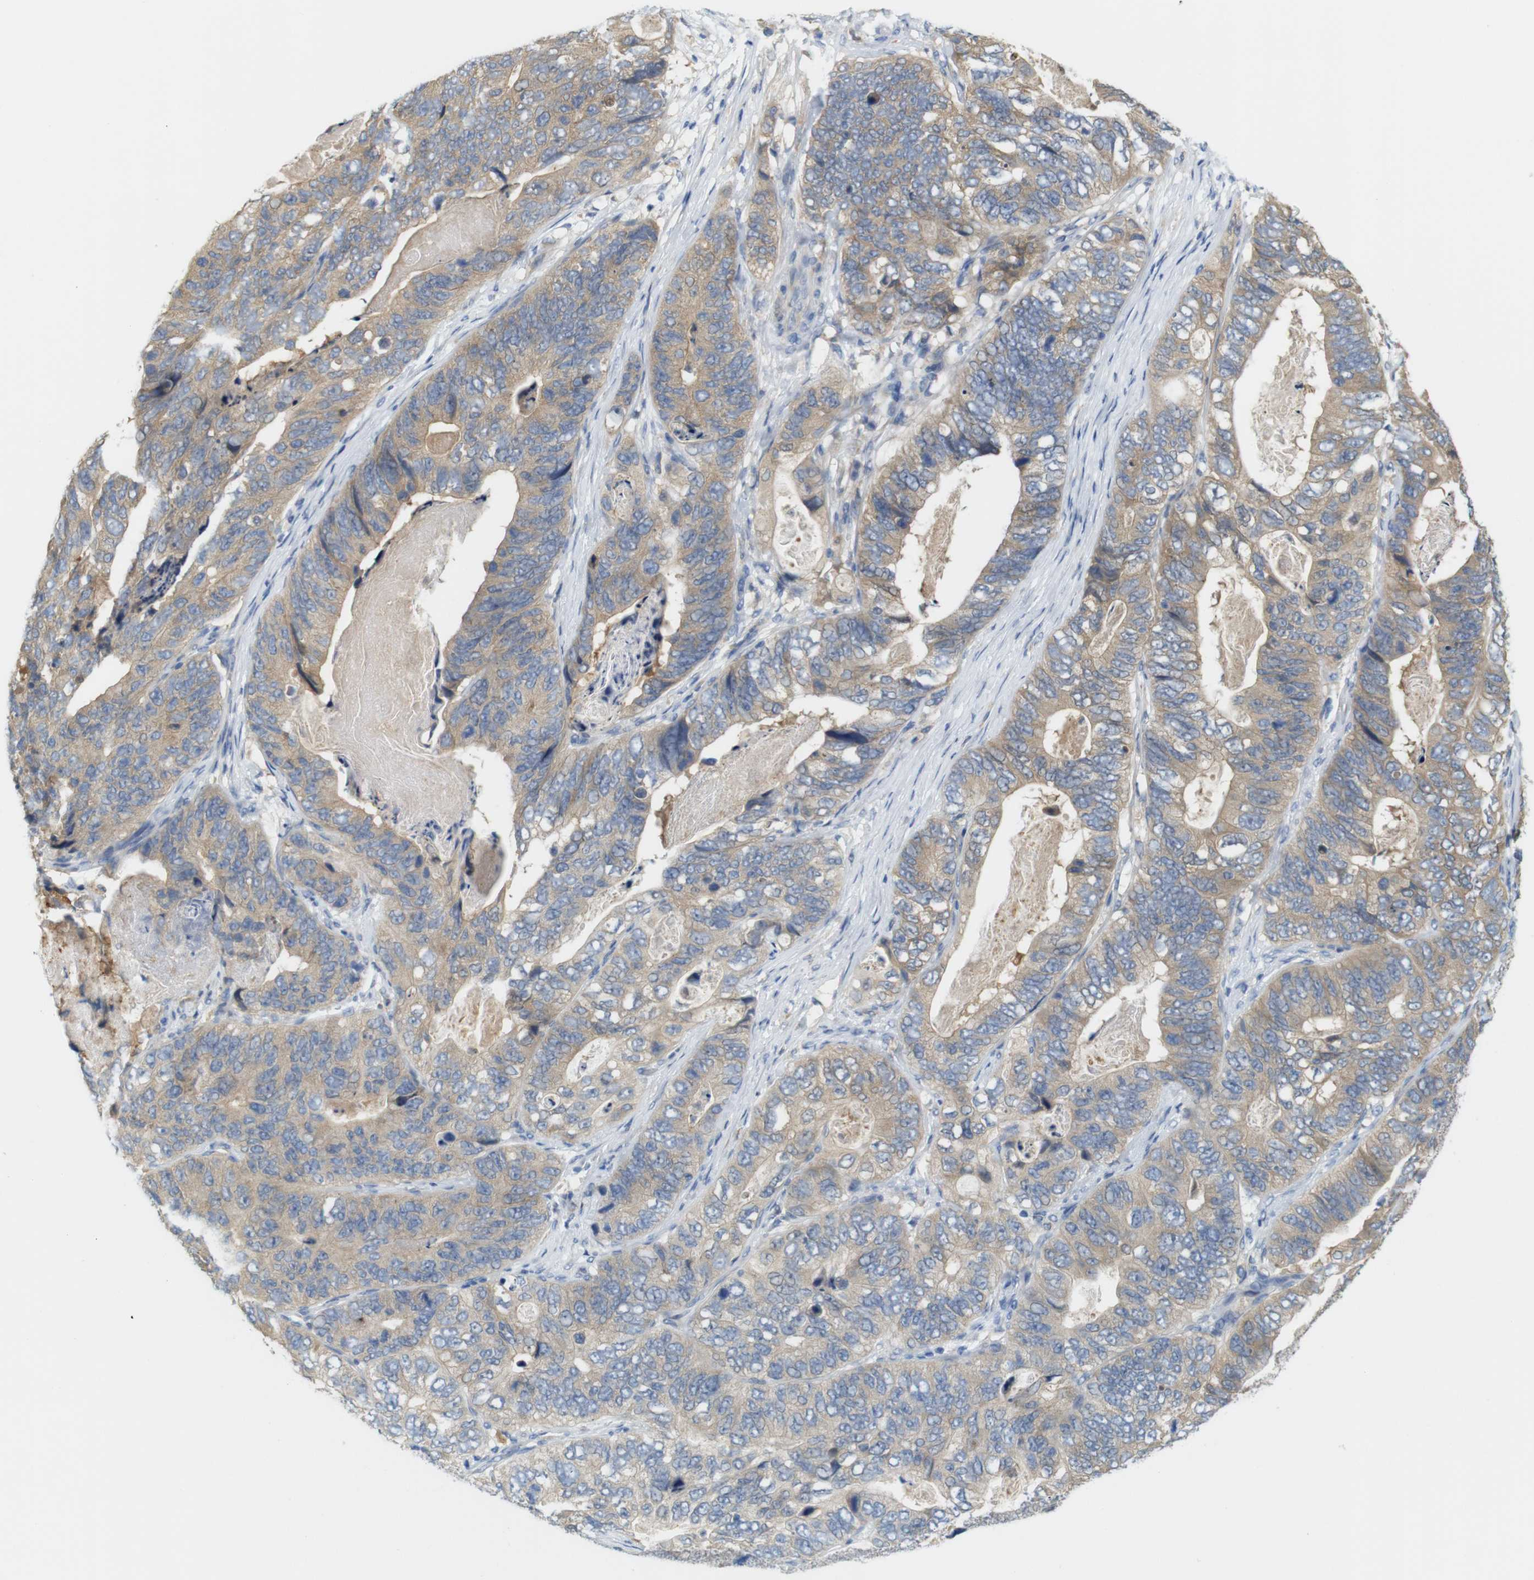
{"staining": {"intensity": "weak", "quantity": ">75%", "location": "cytoplasmic/membranous"}, "tissue": "stomach cancer", "cell_type": "Tumor cells", "image_type": "cancer", "snomed": [{"axis": "morphology", "description": "Adenocarcinoma, NOS"}, {"axis": "topography", "description": "Stomach"}], "caption": "Stomach cancer (adenocarcinoma) stained with a protein marker reveals weak staining in tumor cells.", "gene": "NEBL", "patient": {"sex": "female", "age": 89}}